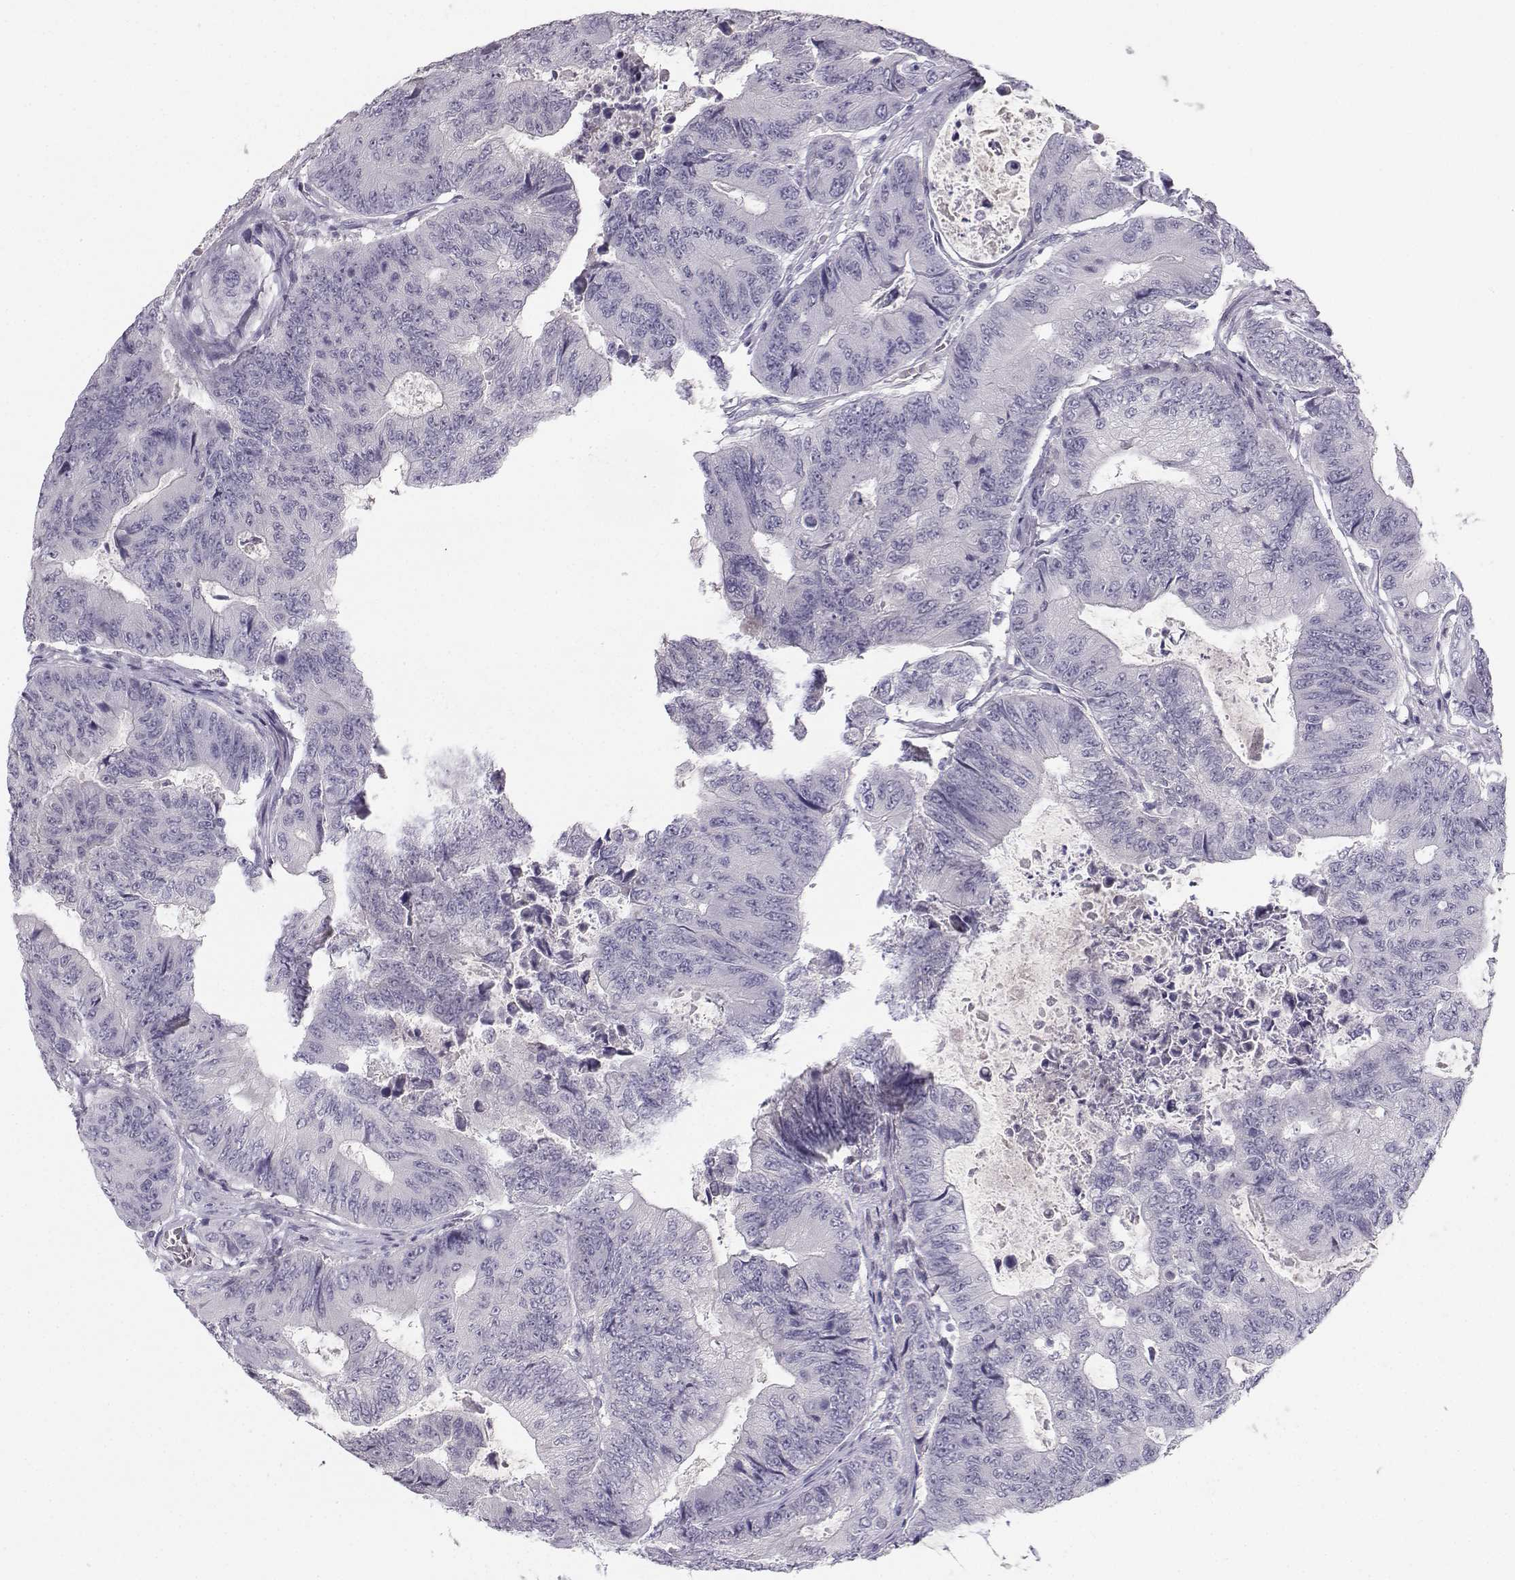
{"staining": {"intensity": "negative", "quantity": "none", "location": "none"}, "tissue": "colorectal cancer", "cell_type": "Tumor cells", "image_type": "cancer", "snomed": [{"axis": "morphology", "description": "Adenocarcinoma, NOS"}, {"axis": "topography", "description": "Colon"}], "caption": "Human colorectal adenocarcinoma stained for a protein using immunohistochemistry exhibits no expression in tumor cells.", "gene": "SYCE1", "patient": {"sex": "female", "age": 48}}